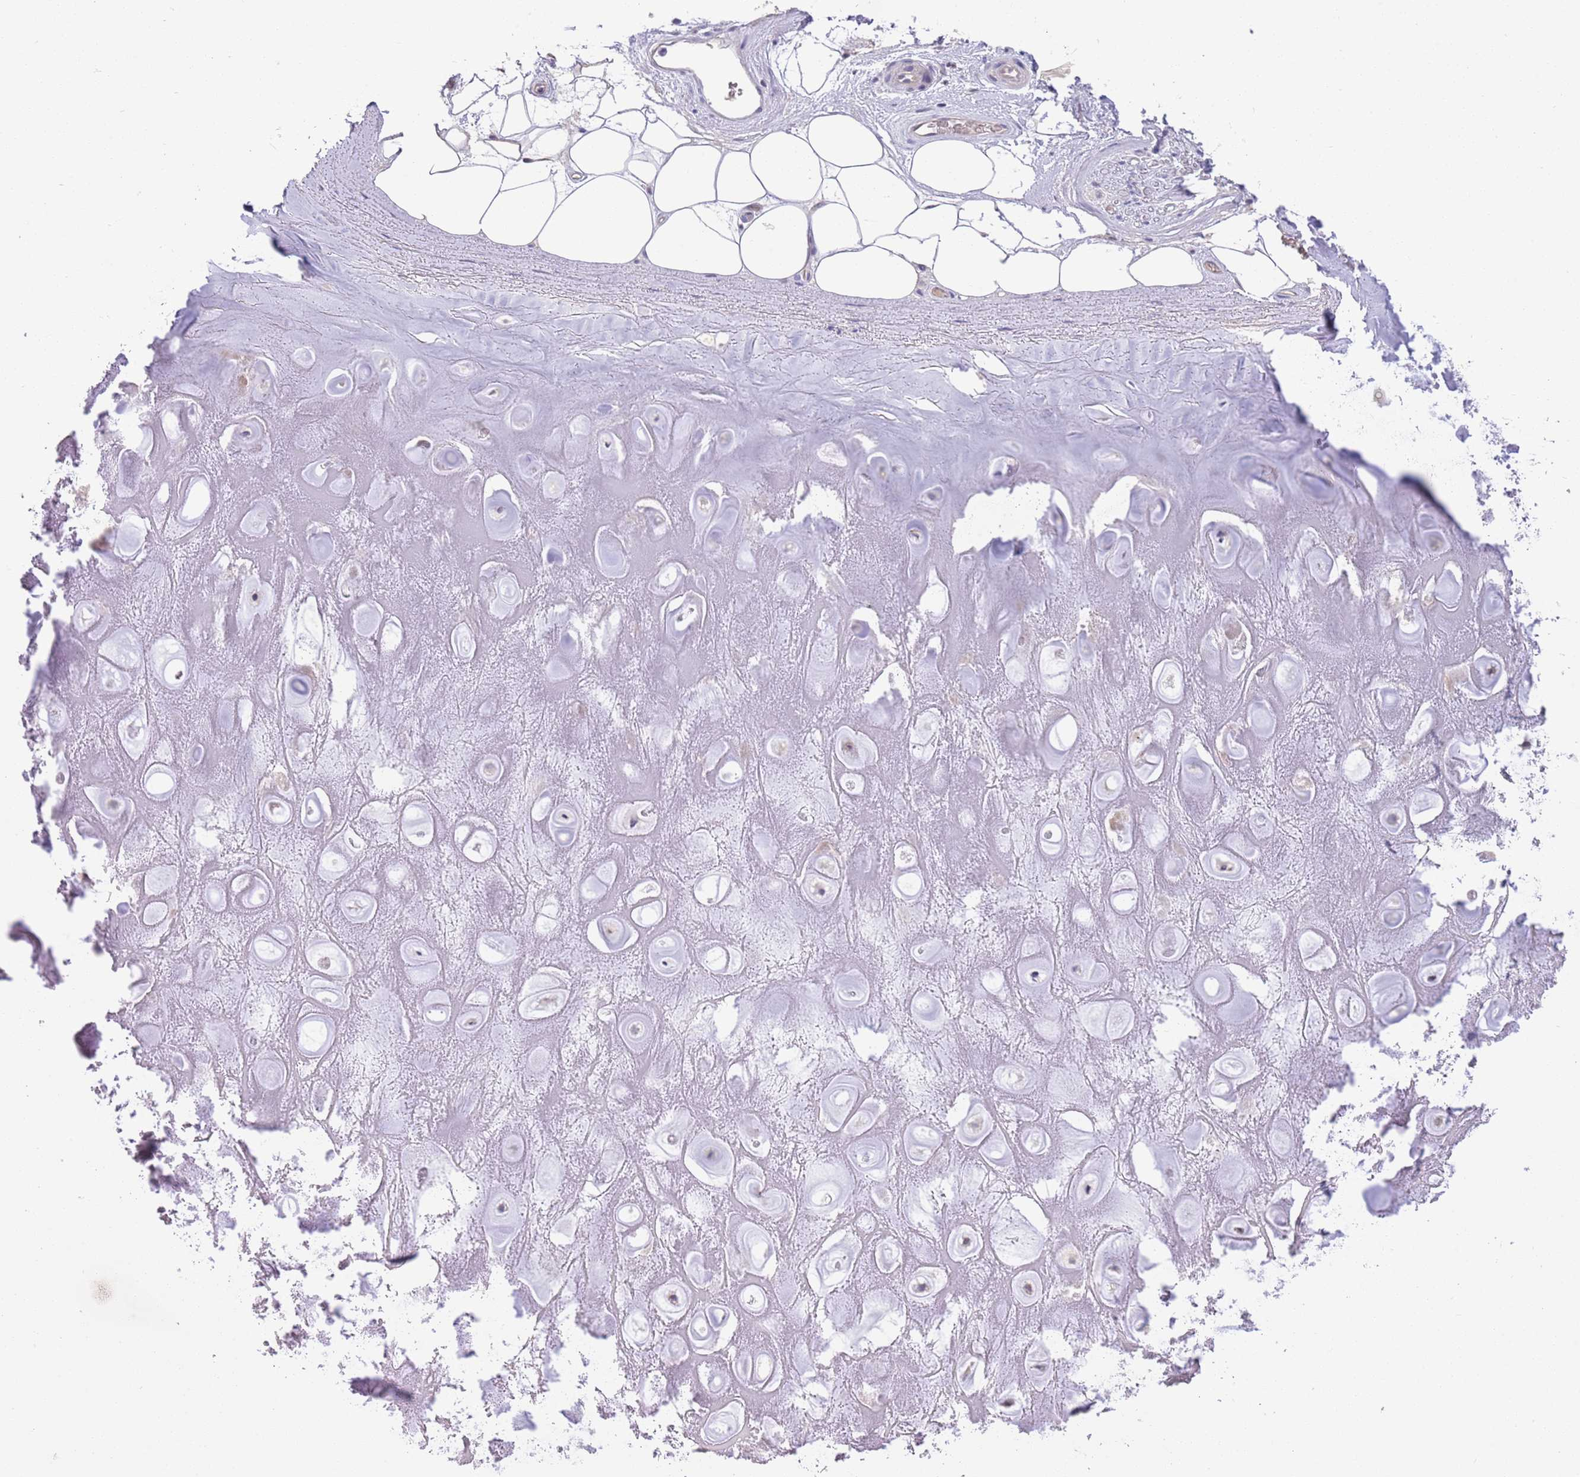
{"staining": {"intensity": "negative", "quantity": "none", "location": "none"}, "tissue": "adipose tissue", "cell_type": "Adipocytes", "image_type": "normal", "snomed": [{"axis": "morphology", "description": "Normal tissue, NOS"}, {"axis": "topography", "description": "Cartilage tissue"}], "caption": "The photomicrograph shows no staining of adipocytes in benign adipose tissue.", "gene": "SFTPA1", "patient": {"sex": "male", "age": 81}}